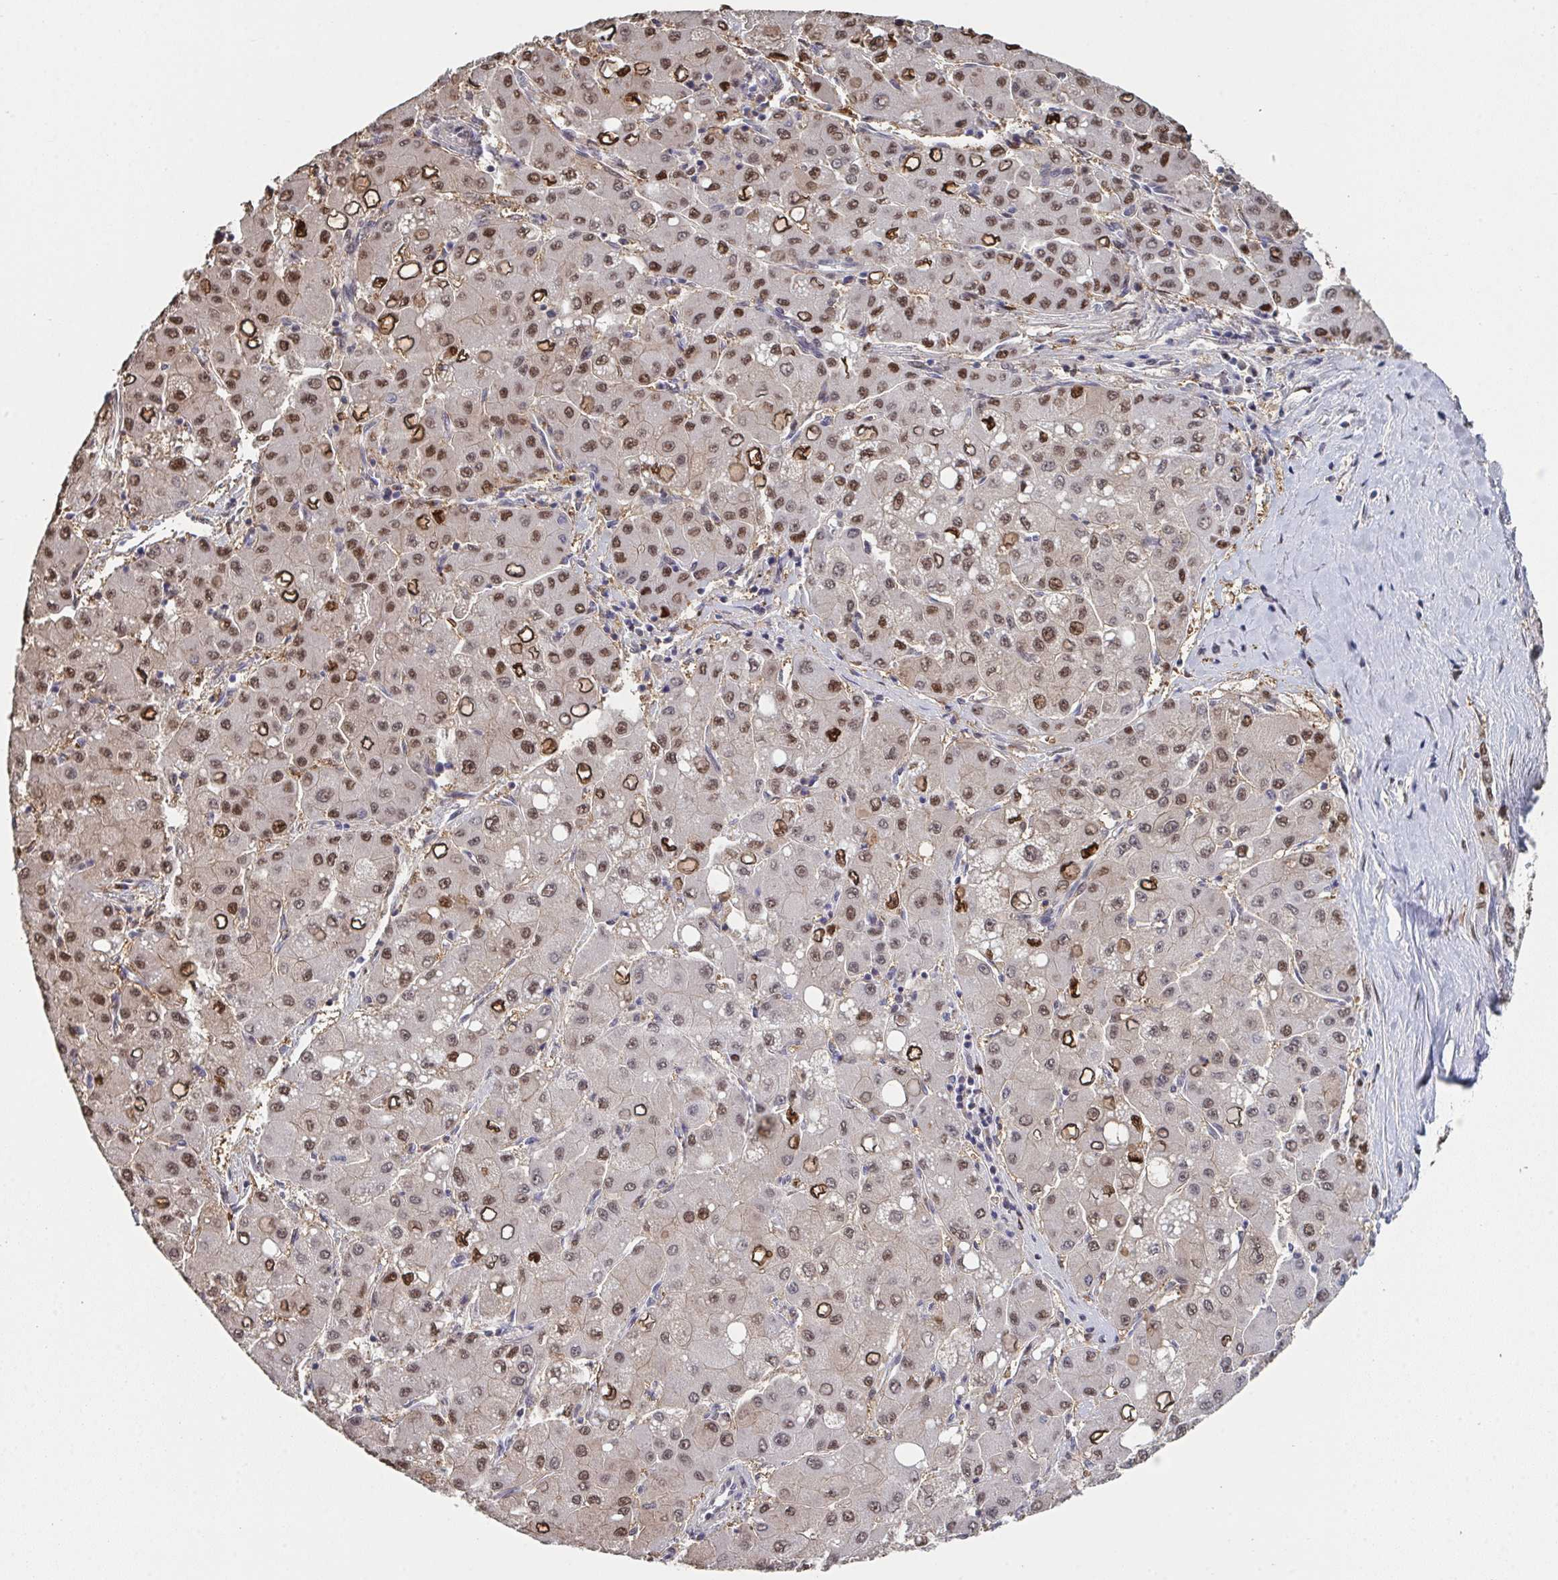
{"staining": {"intensity": "moderate", "quantity": ">75%", "location": "nuclear"}, "tissue": "liver cancer", "cell_type": "Tumor cells", "image_type": "cancer", "snomed": [{"axis": "morphology", "description": "Carcinoma, Hepatocellular, NOS"}, {"axis": "topography", "description": "Liver"}], "caption": "Moderate nuclear protein positivity is identified in approximately >75% of tumor cells in liver cancer.", "gene": "ACD", "patient": {"sex": "male", "age": 40}}